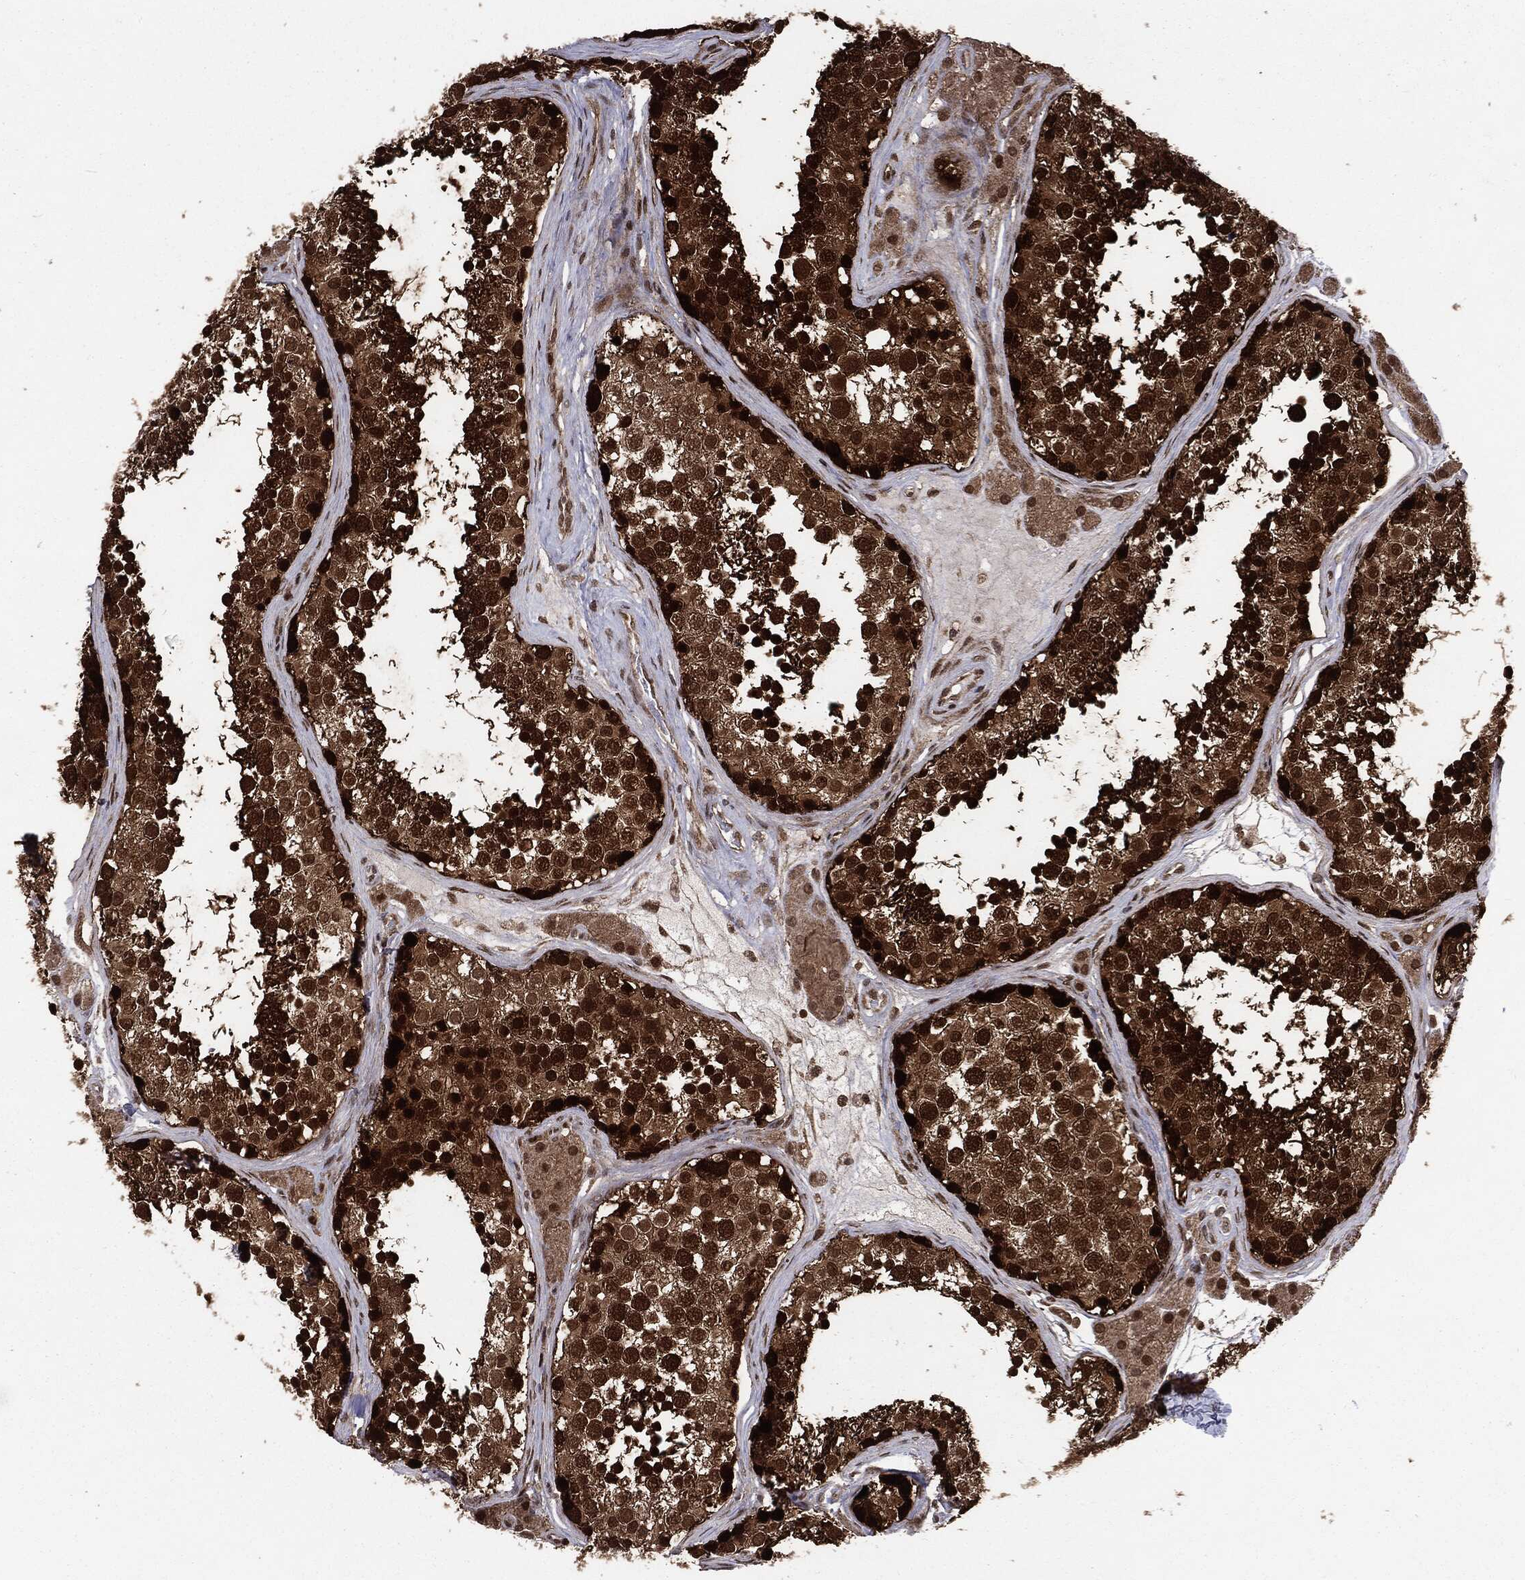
{"staining": {"intensity": "strong", "quantity": ">75%", "location": "cytoplasmic/membranous,nuclear"}, "tissue": "testis", "cell_type": "Cells in seminiferous ducts", "image_type": "normal", "snomed": [{"axis": "morphology", "description": "Normal tissue, NOS"}, {"axis": "topography", "description": "Testis"}], "caption": "Strong cytoplasmic/membranous,nuclear positivity for a protein is identified in about >75% of cells in seminiferous ducts of benign testis using immunohistochemistry.", "gene": "PTPA", "patient": {"sex": "male", "age": 41}}